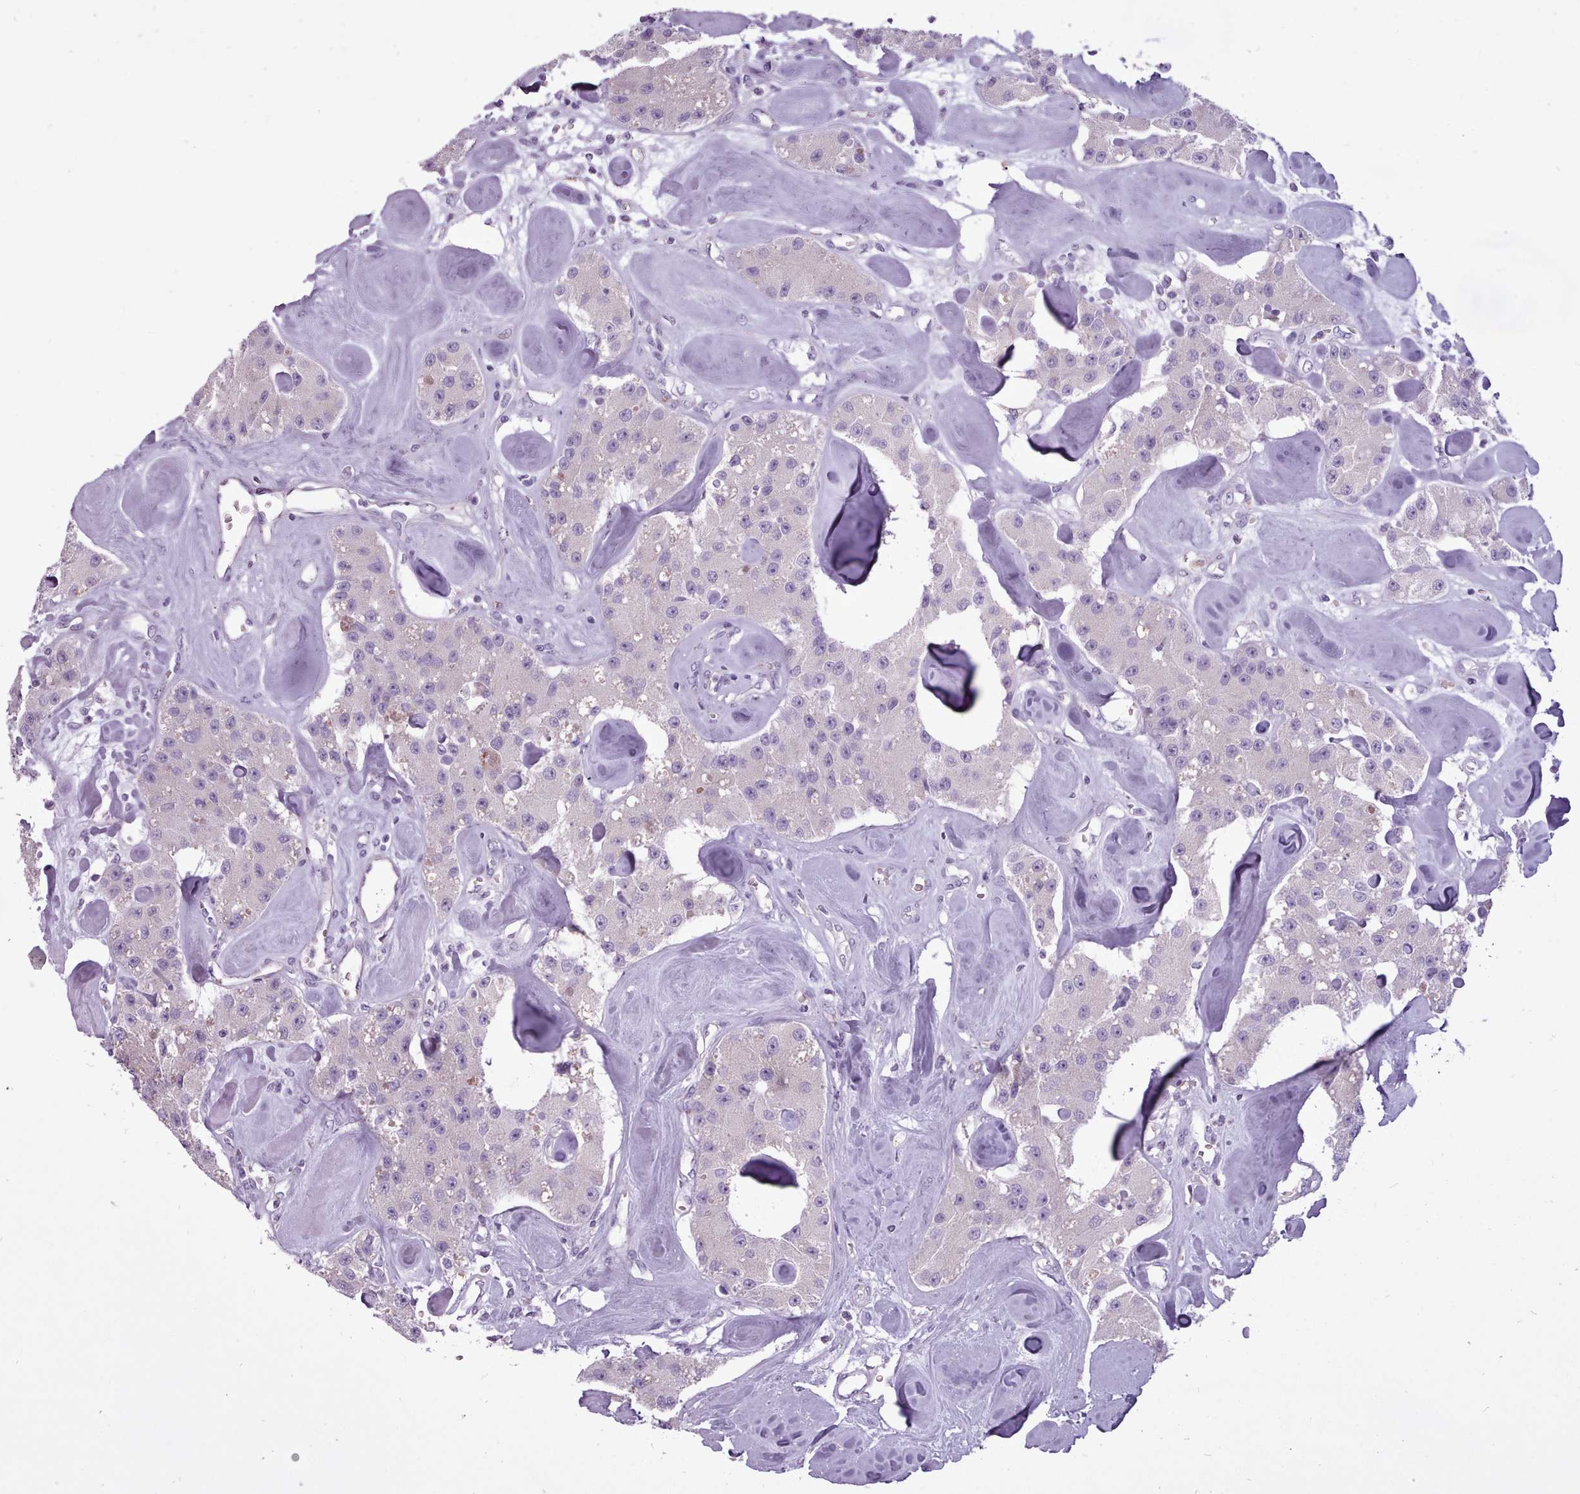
{"staining": {"intensity": "negative", "quantity": "none", "location": "none"}, "tissue": "carcinoid", "cell_type": "Tumor cells", "image_type": "cancer", "snomed": [{"axis": "morphology", "description": "Carcinoid, malignant, NOS"}, {"axis": "topography", "description": "Pancreas"}], "caption": "This is an IHC image of human carcinoid. There is no staining in tumor cells.", "gene": "ATRAID", "patient": {"sex": "male", "age": 41}}